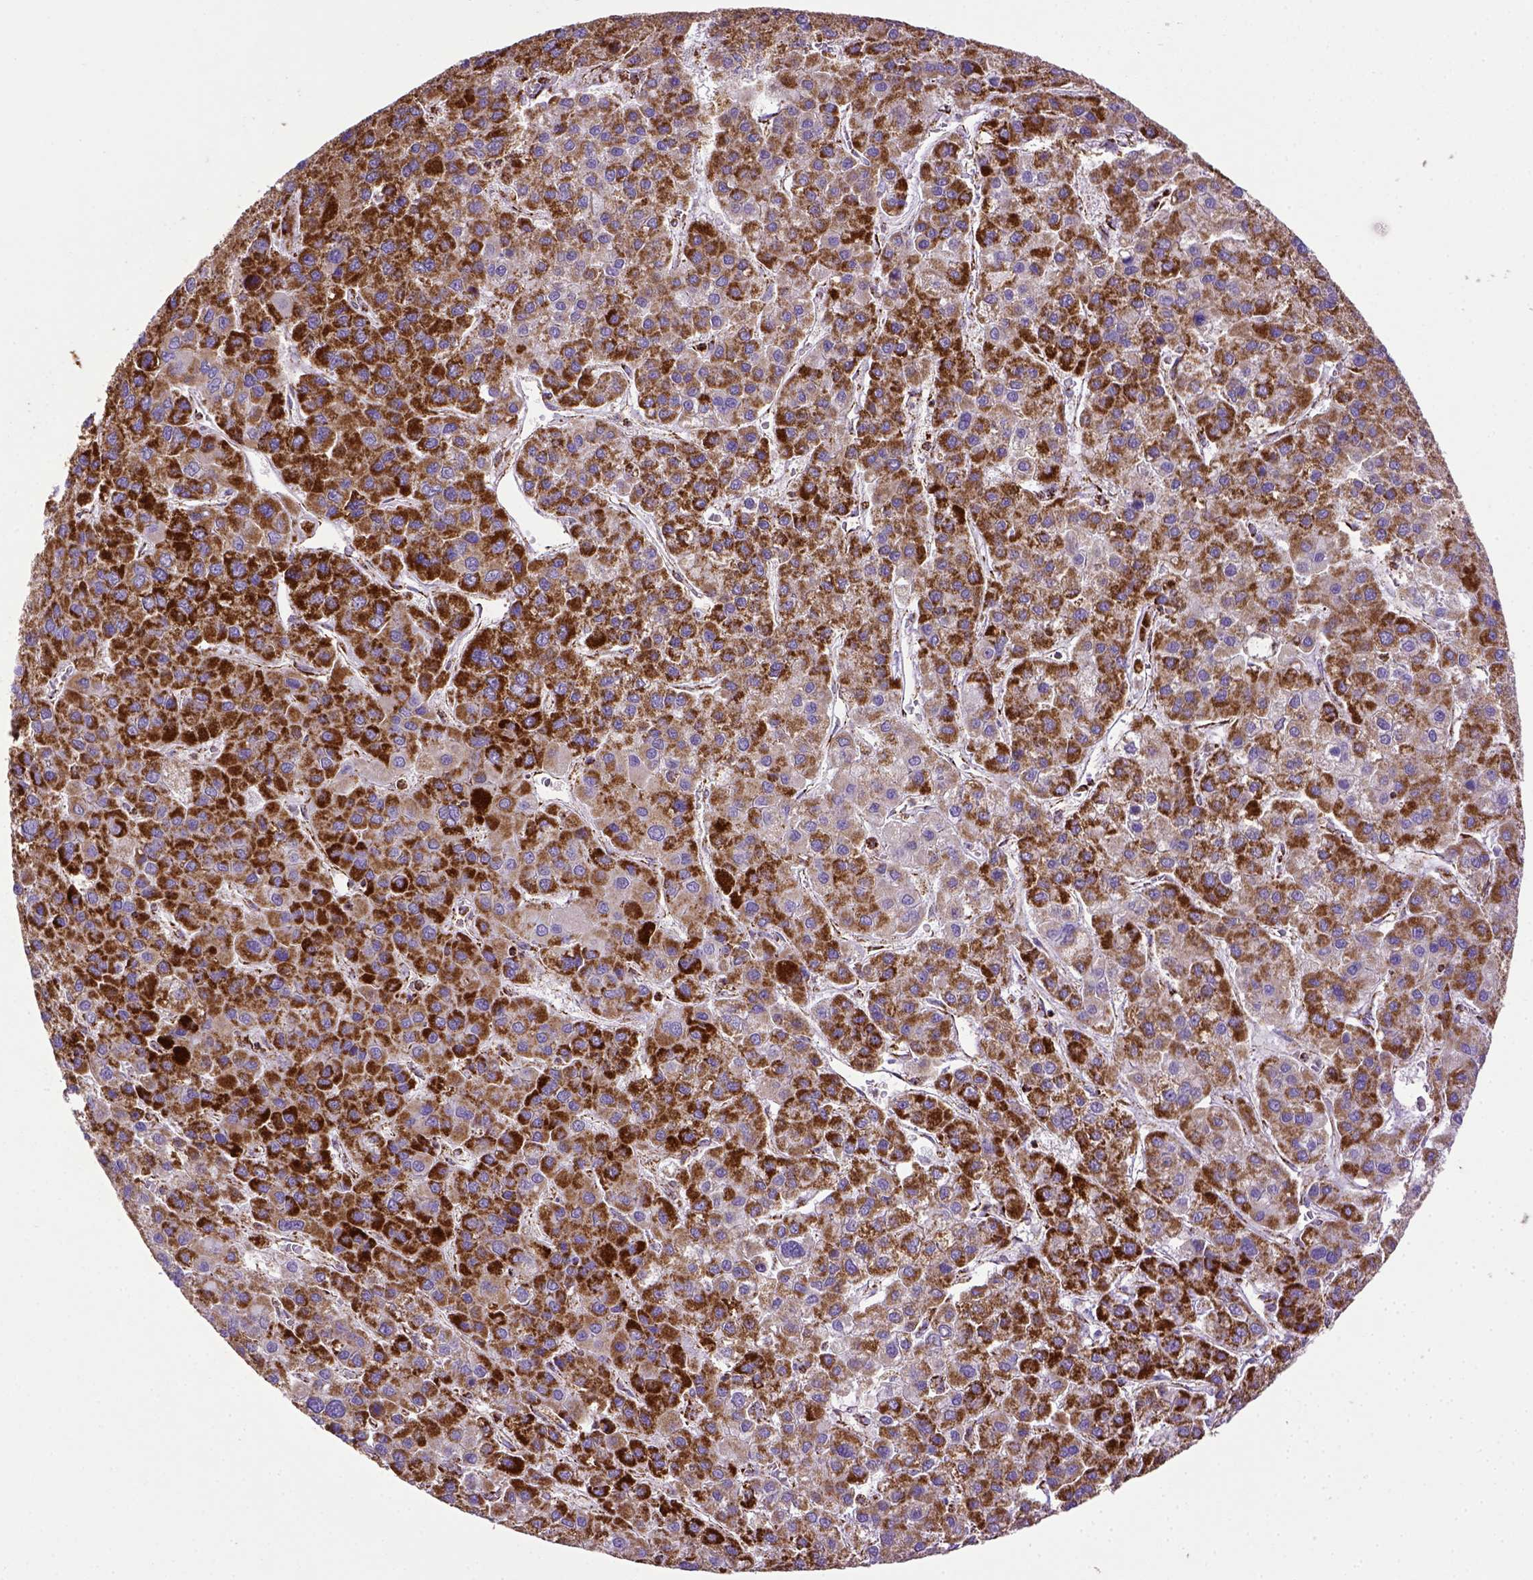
{"staining": {"intensity": "strong", "quantity": ">75%", "location": "cytoplasmic/membranous"}, "tissue": "liver cancer", "cell_type": "Tumor cells", "image_type": "cancer", "snomed": [{"axis": "morphology", "description": "Carcinoma, Hepatocellular, NOS"}, {"axis": "topography", "description": "Liver"}], "caption": "Immunohistochemical staining of human hepatocellular carcinoma (liver) reveals strong cytoplasmic/membranous protein positivity in about >75% of tumor cells.", "gene": "MT-CO1", "patient": {"sex": "female", "age": 41}}